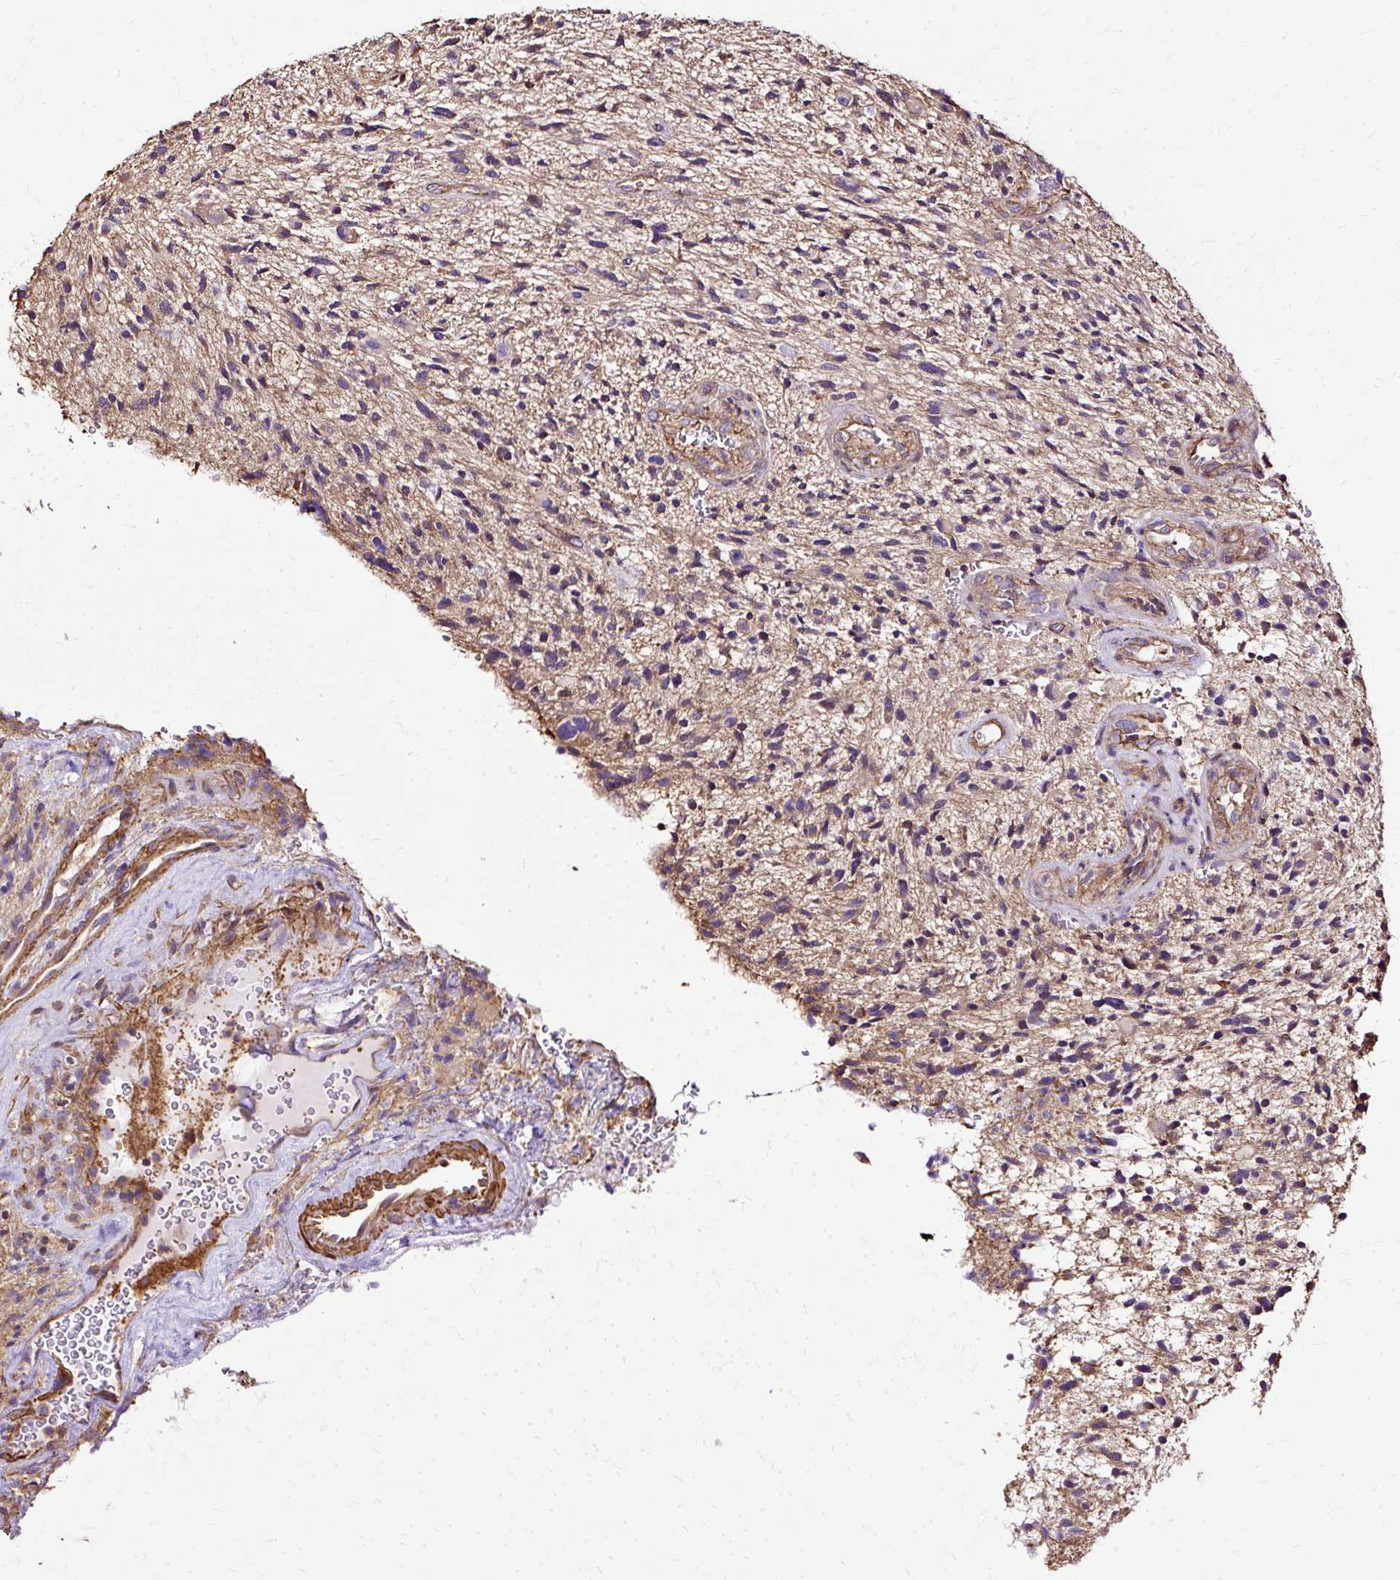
{"staining": {"intensity": "weak", "quantity": "25%-75%", "location": "cytoplasmic/membranous"}, "tissue": "glioma", "cell_type": "Tumor cells", "image_type": "cancer", "snomed": [{"axis": "morphology", "description": "Glioma, malignant, High grade"}, {"axis": "topography", "description": "Brain"}], "caption": "High-magnification brightfield microscopy of malignant glioma (high-grade) stained with DAB (brown) and counterstained with hematoxylin (blue). tumor cells exhibit weak cytoplasmic/membranous positivity is seen in about25%-75% of cells.", "gene": "KLHL11", "patient": {"sex": "male", "age": 47}}